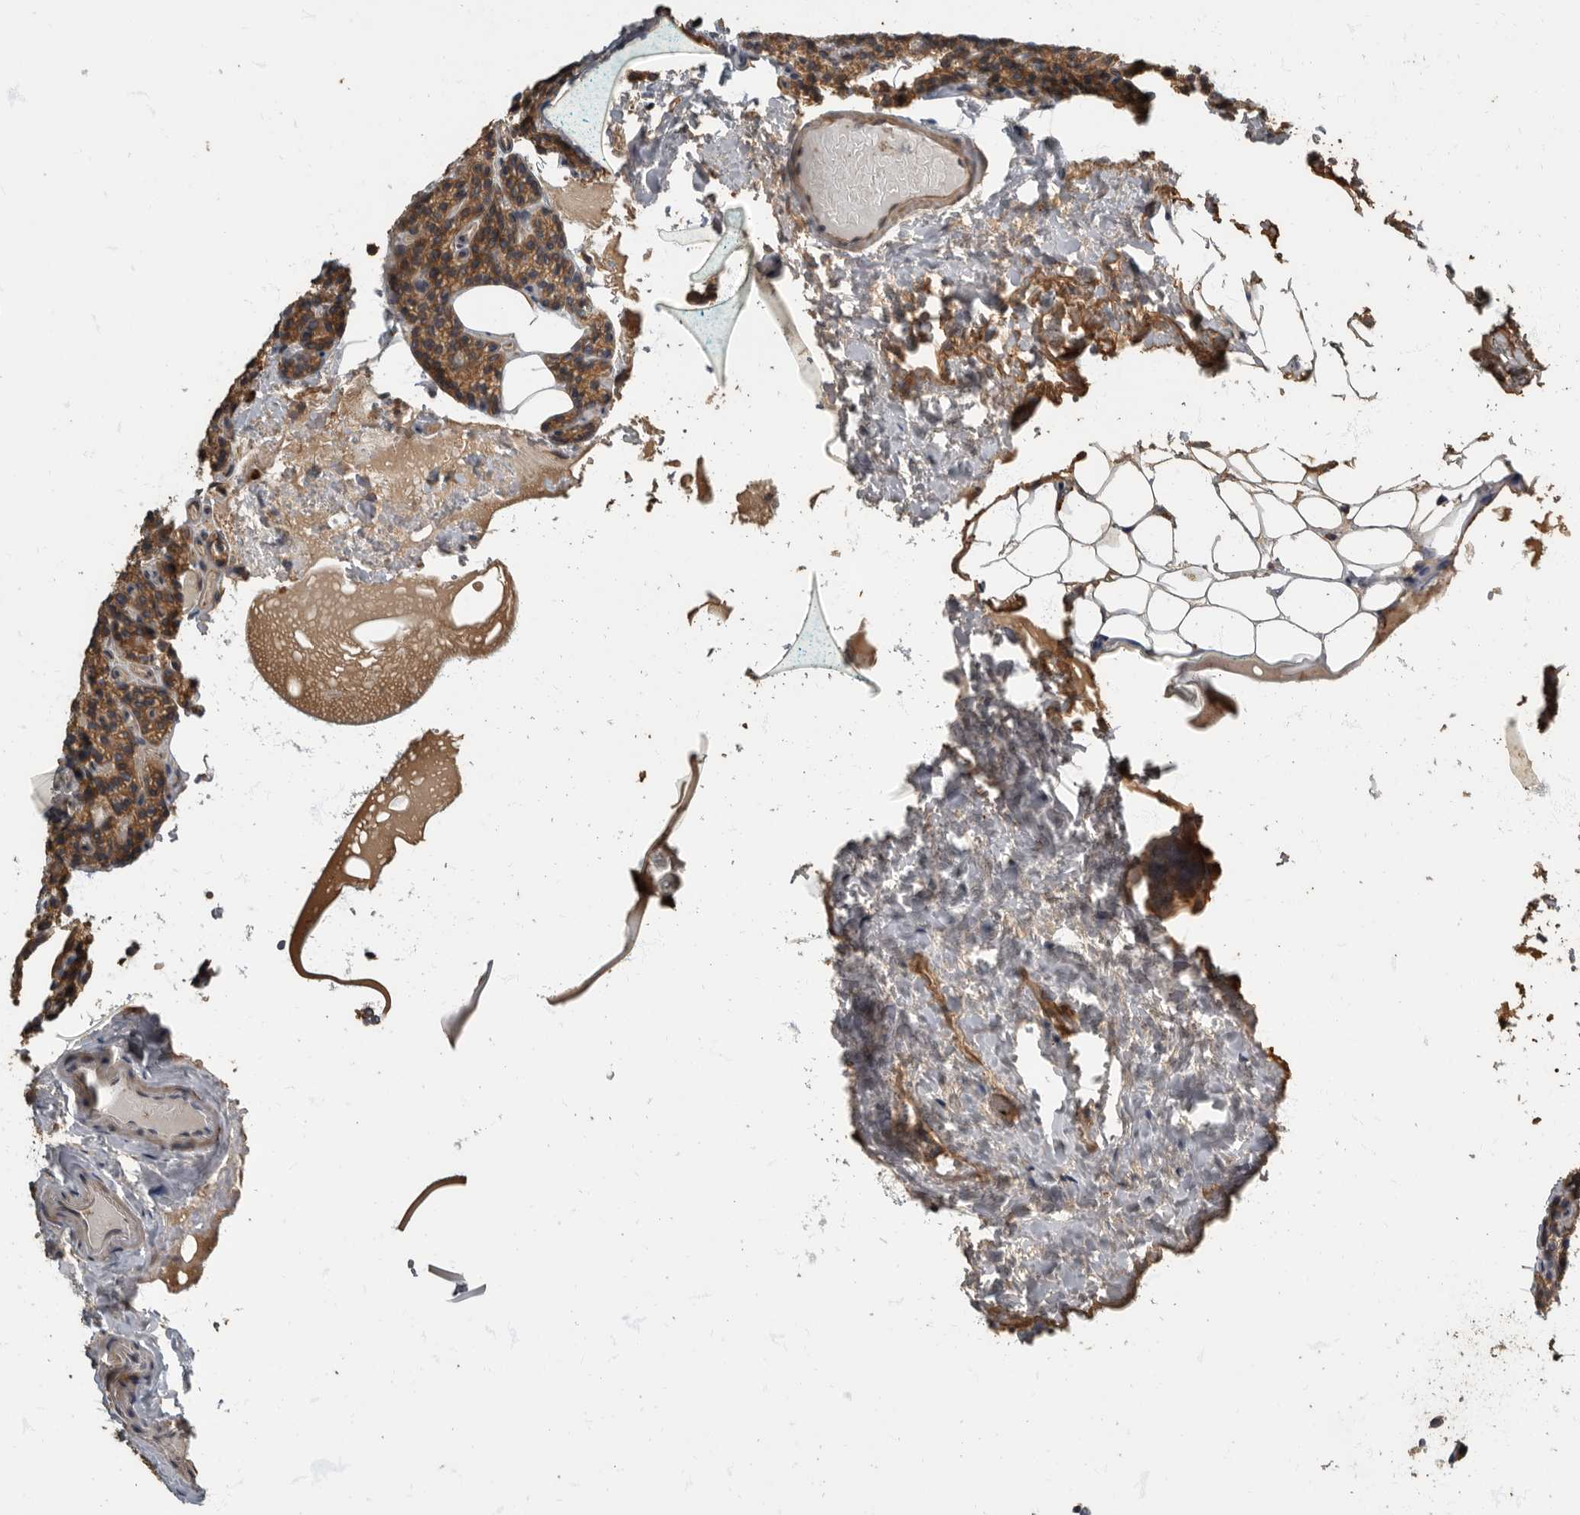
{"staining": {"intensity": "moderate", "quantity": ">75%", "location": "cytoplasmic/membranous"}, "tissue": "parathyroid gland", "cell_type": "Glandular cells", "image_type": "normal", "snomed": [{"axis": "morphology", "description": "Normal tissue, NOS"}, {"axis": "topography", "description": "Parathyroid gland"}], "caption": "An immunohistochemistry (IHC) micrograph of benign tissue is shown. Protein staining in brown highlights moderate cytoplasmic/membranous positivity in parathyroid gland within glandular cells.", "gene": "DAAM1", "patient": {"sex": "female", "age": 85}}